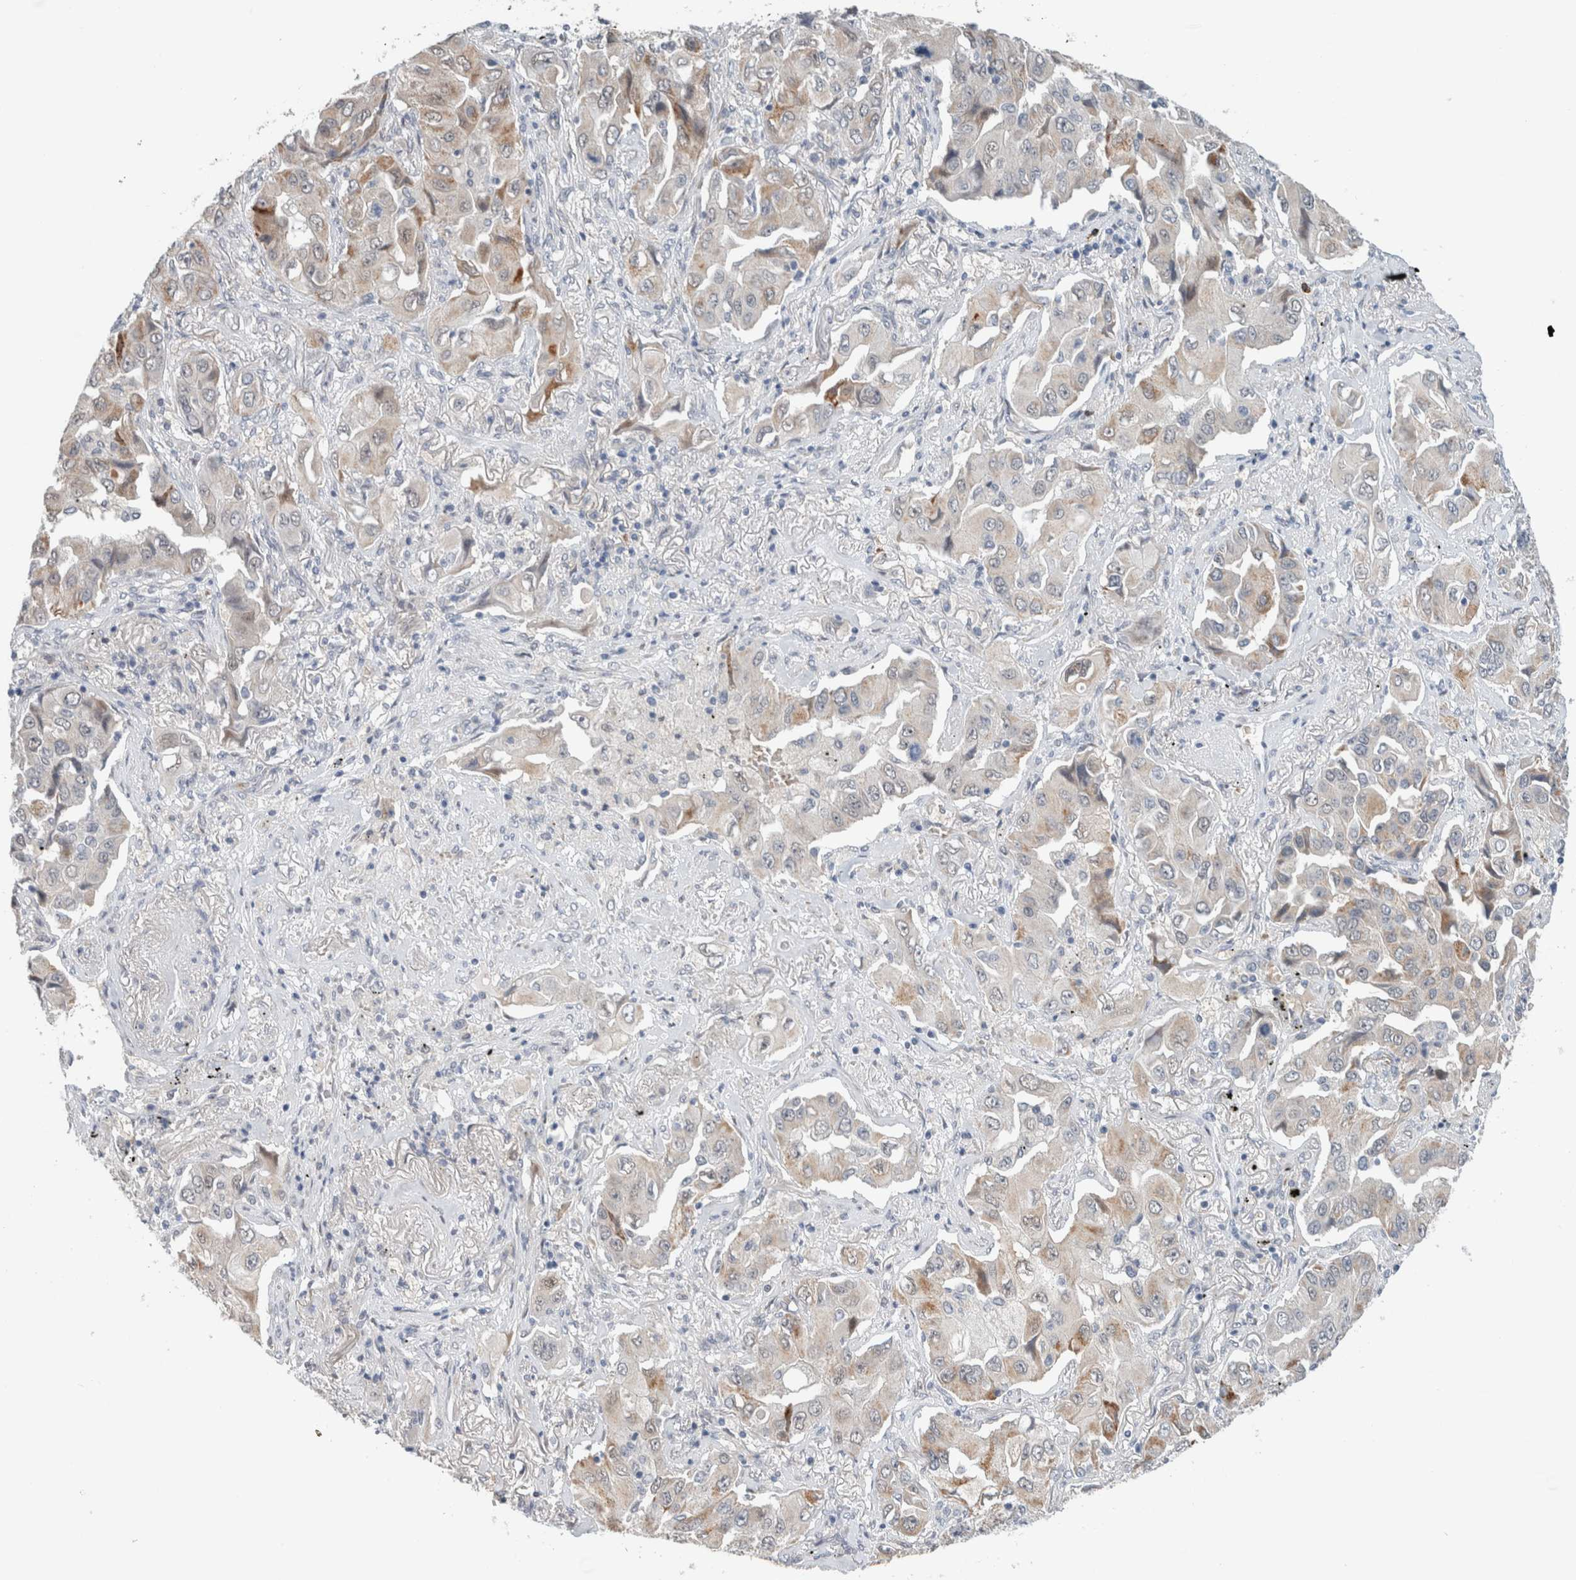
{"staining": {"intensity": "moderate", "quantity": "<25%", "location": "cytoplasmic/membranous"}, "tissue": "lung cancer", "cell_type": "Tumor cells", "image_type": "cancer", "snomed": [{"axis": "morphology", "description": "Adenocarcinoma, NOS"}, {"axis": "topography", "description": "Lung"}], "caption": "Immunohistochemistry (DAB (3,3'-diaminobenzidine)) staining of lung adenocarcinoma exhibits moderate cytoplasmic/membranous protein expression in about <25% of tumor cells. The staining was performed using DAB (3,3'-diaminobenzidine), with brown indicating positive protein expression. Nuclei are stained blue with hematoxylin.", "gene": "CRAT", "patient": {"sex": "female", "age": 65}}